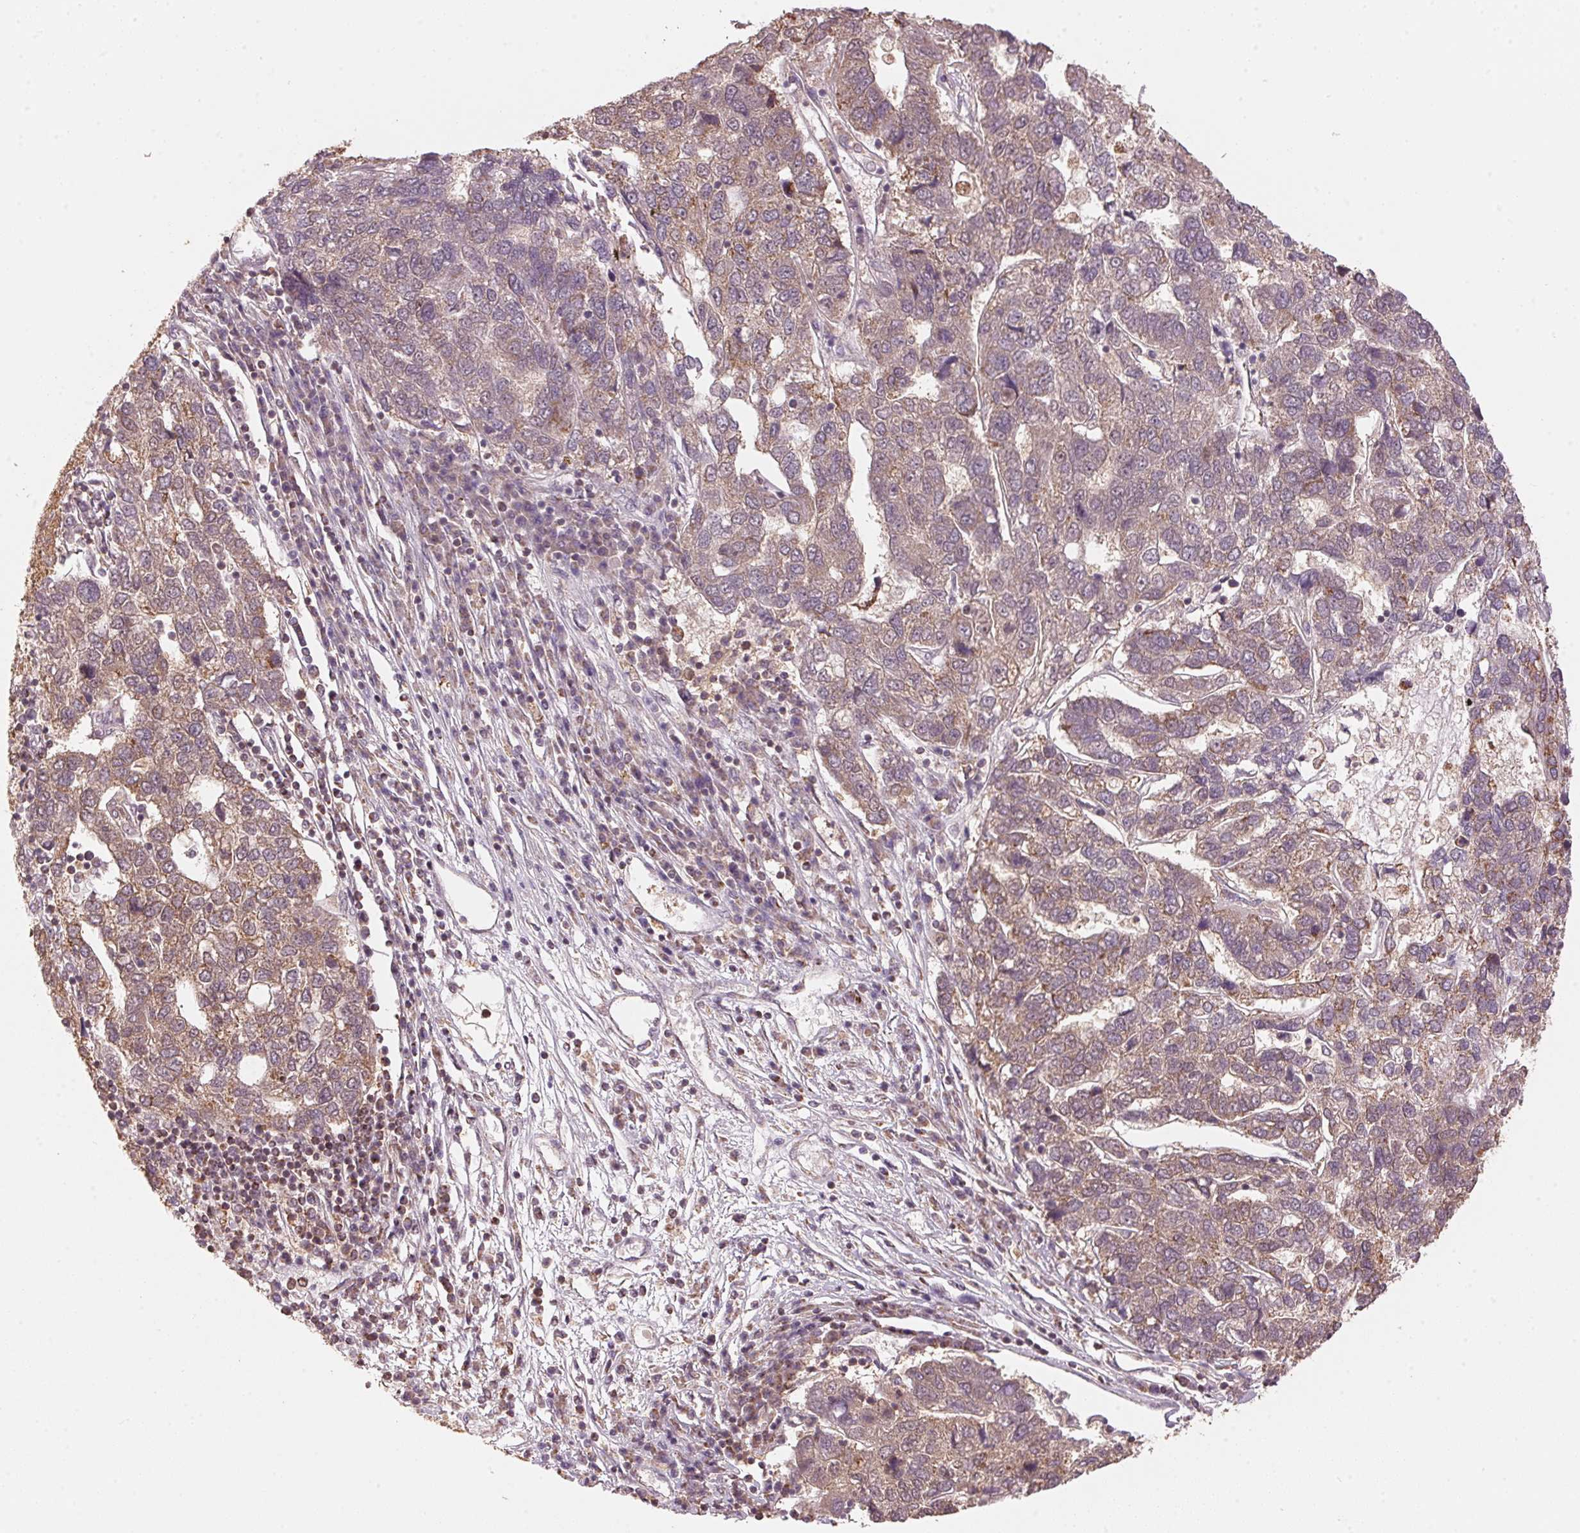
{"staining": {"intensity": "moderate", "quantity": "25%-75%", "location": "cytoplasmic/membranous"}, "tissue": "pancreatic cancer", "cell_type": "Tumor cells", "image_type": "cancer", "snomed": [{"axis": "morphology", "description": "Adenocarcinoma, NOS"}, {"axis": "topography", "description": "Pancreas"}], "caption": "Tumor cells exhibit medium levels of moderate cytoplasmic/membranous positivity in about 25%-75% of cells in pancreatic cancer (adenocarcinoma). (DAB (3,3'-diaminobenzidine) IHC, brown staining for protein, blue staining for nuclei).", "gene": "ARHGAP6", "patient": {"sex": "female", "age": 61}}